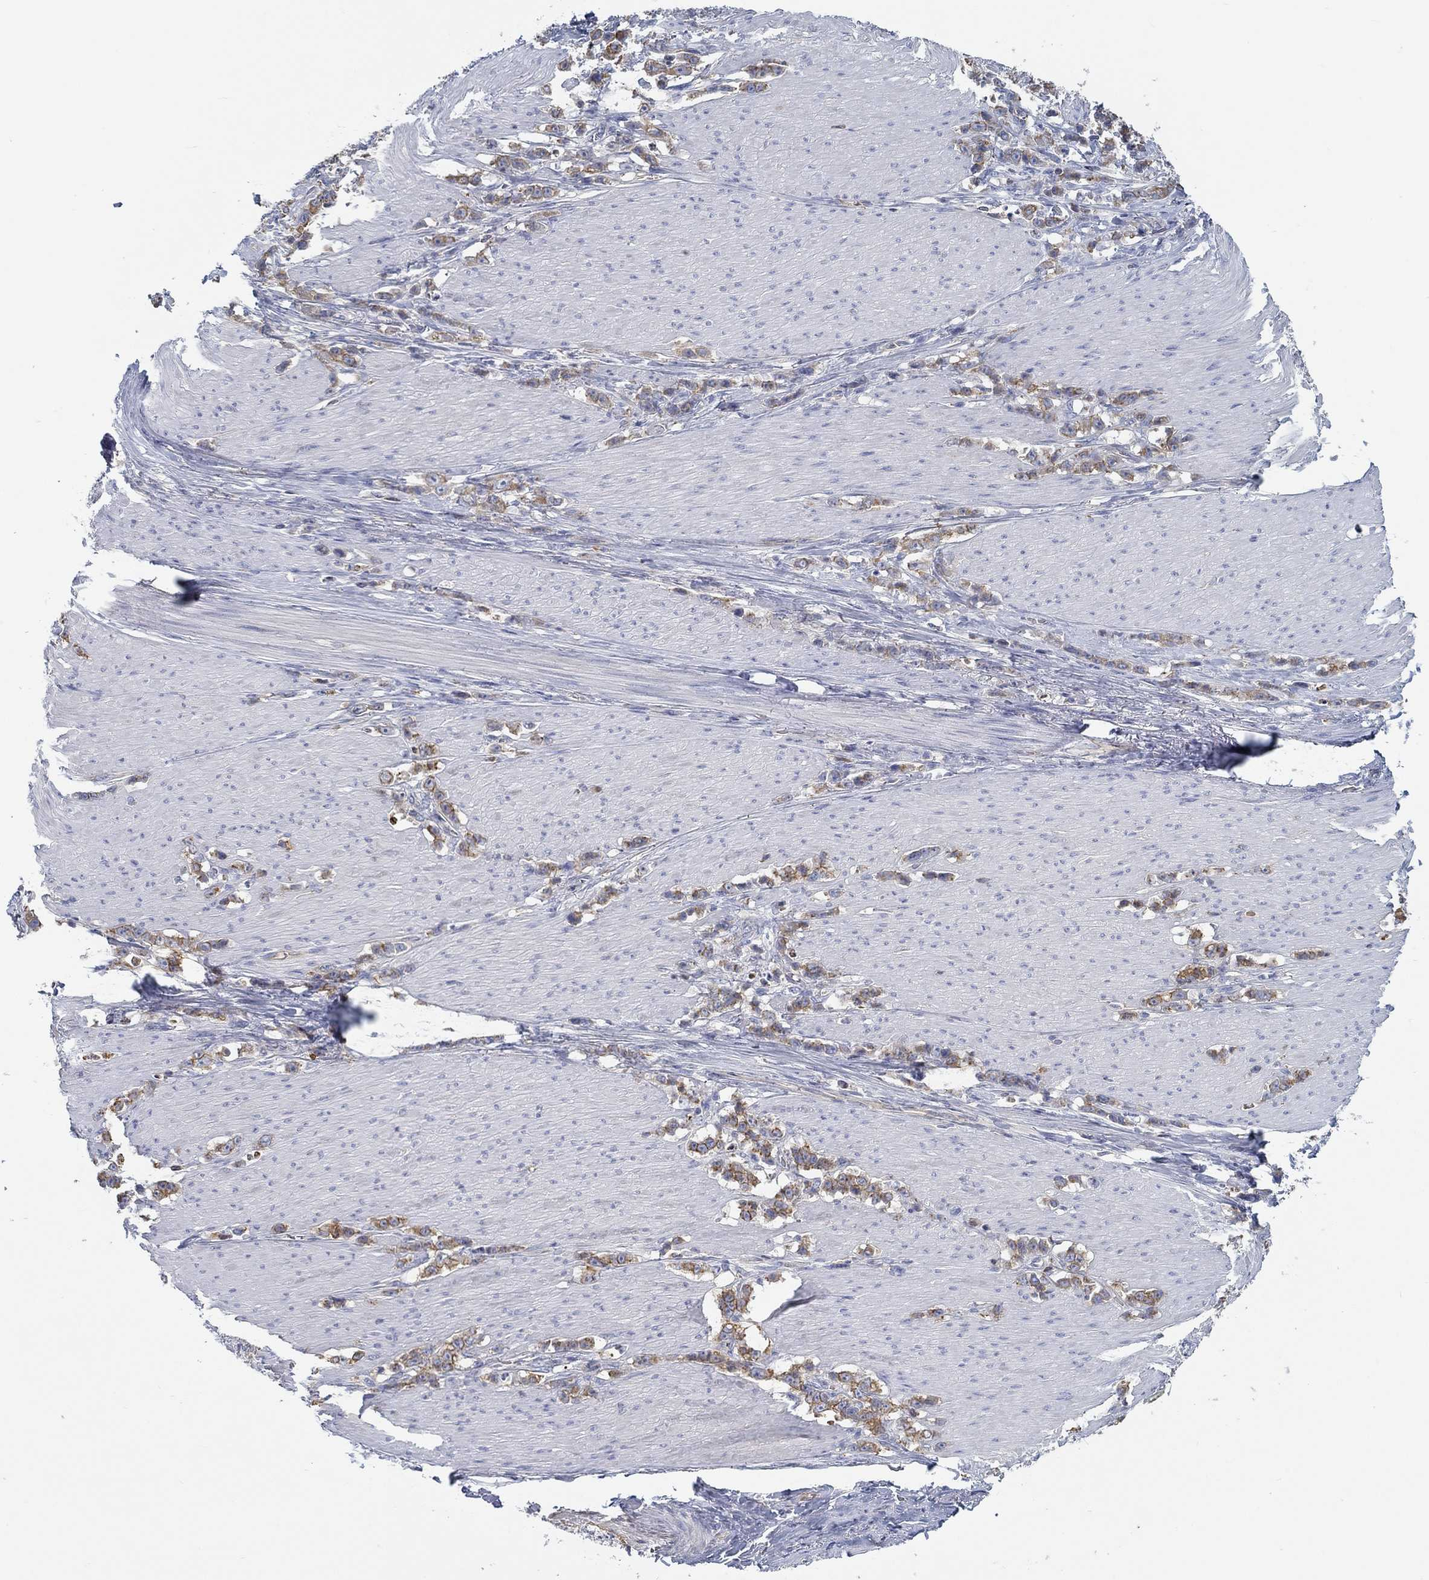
{"staining": {"intensity": "moderate", "quantity": "25%-75%", "location": "cytoplasmic/membranous"}, "tissue": "stomach cancer", "cell_type": "Tumor cells", "image_type": "cancer", "snomed": [{"axis": "morphology", "description": "Adenocarcinoma, NOS"}, {"axis": "topography", "description": "Stomach, lower"}], "caption": "A histopathology image of human stomach adenocarcinoma stained for a protein reveals moderate cytoplasmic/membranous brown staining in tumor cells.", "gene": "BBOF1", "patient": {"sex": "male", "age": 88}}